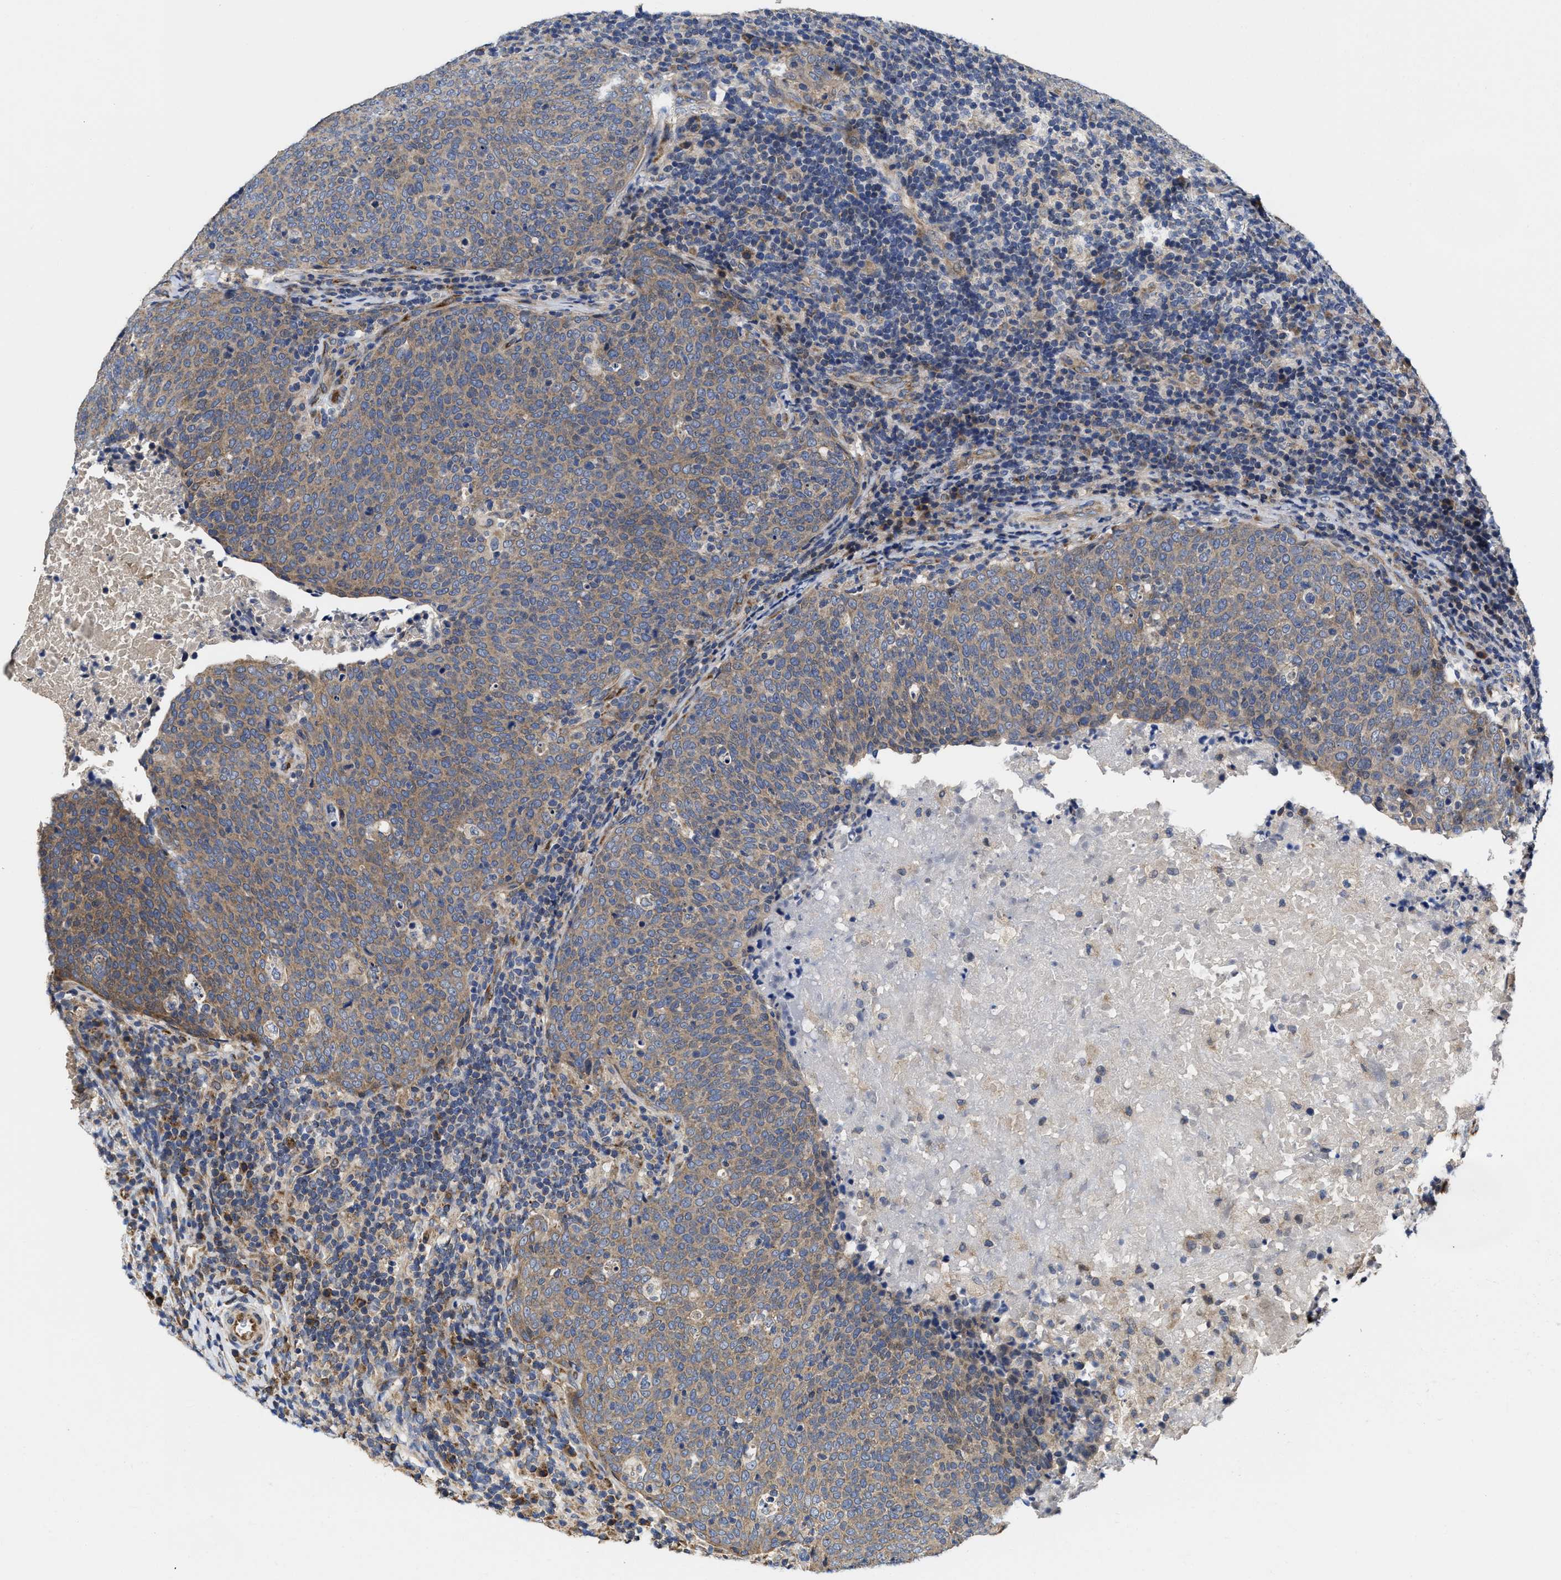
{"staining": {"intensity": "weak", "quantity": ">75%", "location": "cytoplasmic/membranous"}, "tissue": "head and neck cancer", "cell_type": "Tumor cells", "image_type": "cancer", "snomed": [{"axis": "morphology", "description": "Squamous cell carcinoma, NOS"}, {"axis": "morphology", "description": "Squamous cell carcinoma, metastatic, NOS"}, {"axis": "topography", "description": "Lymph node"}, {"axis": "topography", "description": "Head-Neck"}], "caption": "Immunohistochemistry micrograph of head and neck cancer (squamous cell carcinoma) stained for a protein (brown), which demonstrates low levels of weak cytoplasmic/membranous positivity in about >75% of tumor cells.", "gene": "TRAF6", "patient": {"sex": "male", "age": 62}}